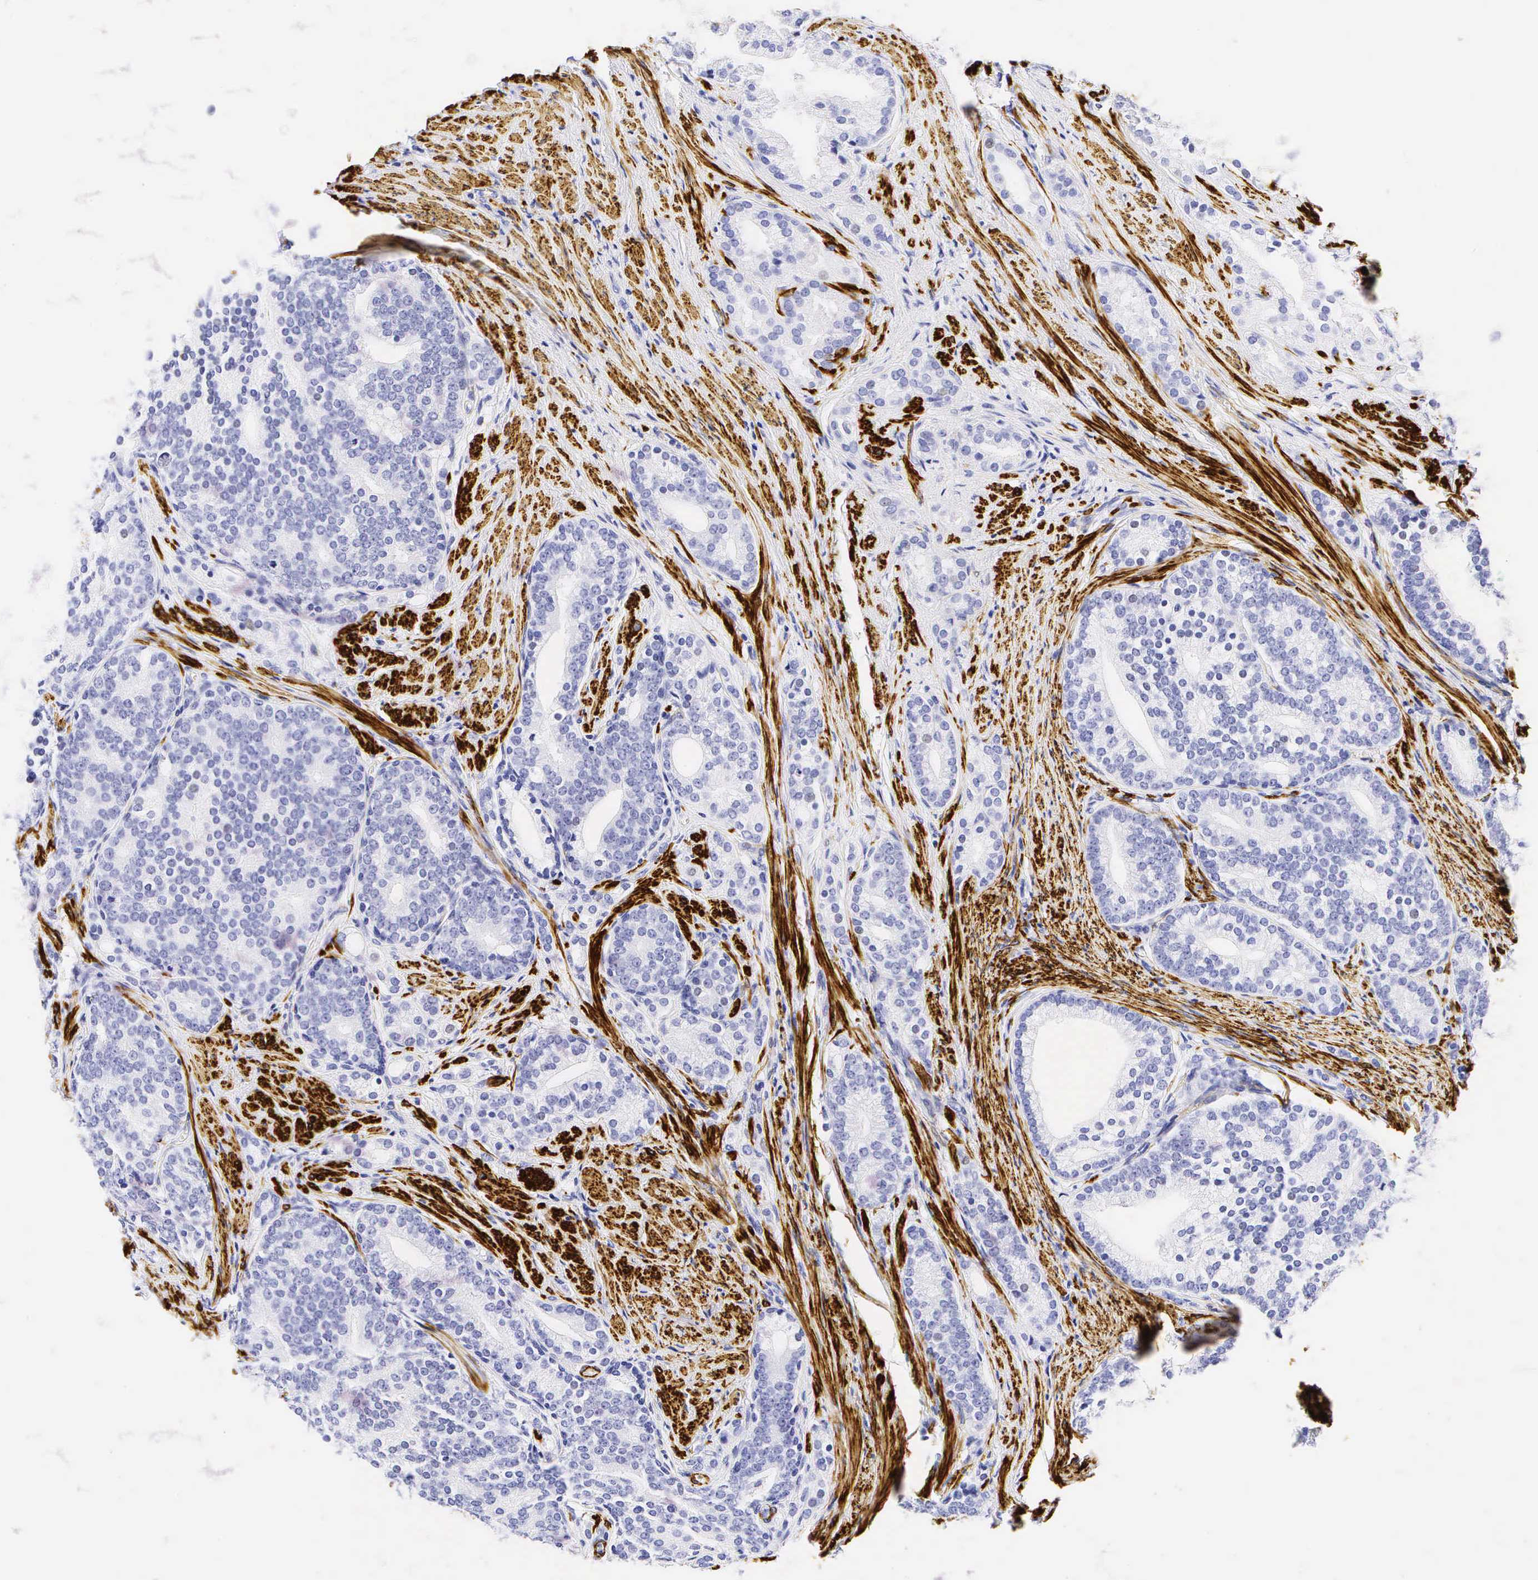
{"staining": {"intensity": "negative", "quantity": "none", "location": "none"}, "tissue": "prostate cancer", "cell_type": "Tumor cells", "image_type": "cancer", "snomed": [{"axis": "morphology", "description": "Adenocarcinoma, Low grade"}, {"axis": "topography", "description": "Prostate"}], "caption": "Photomicrograph shows no protein staining in tumor cells of prostate low-grade adenocarcinoma tissue.", "gene": "CALD1", "patient": {"sex": "male", "age": 71}}